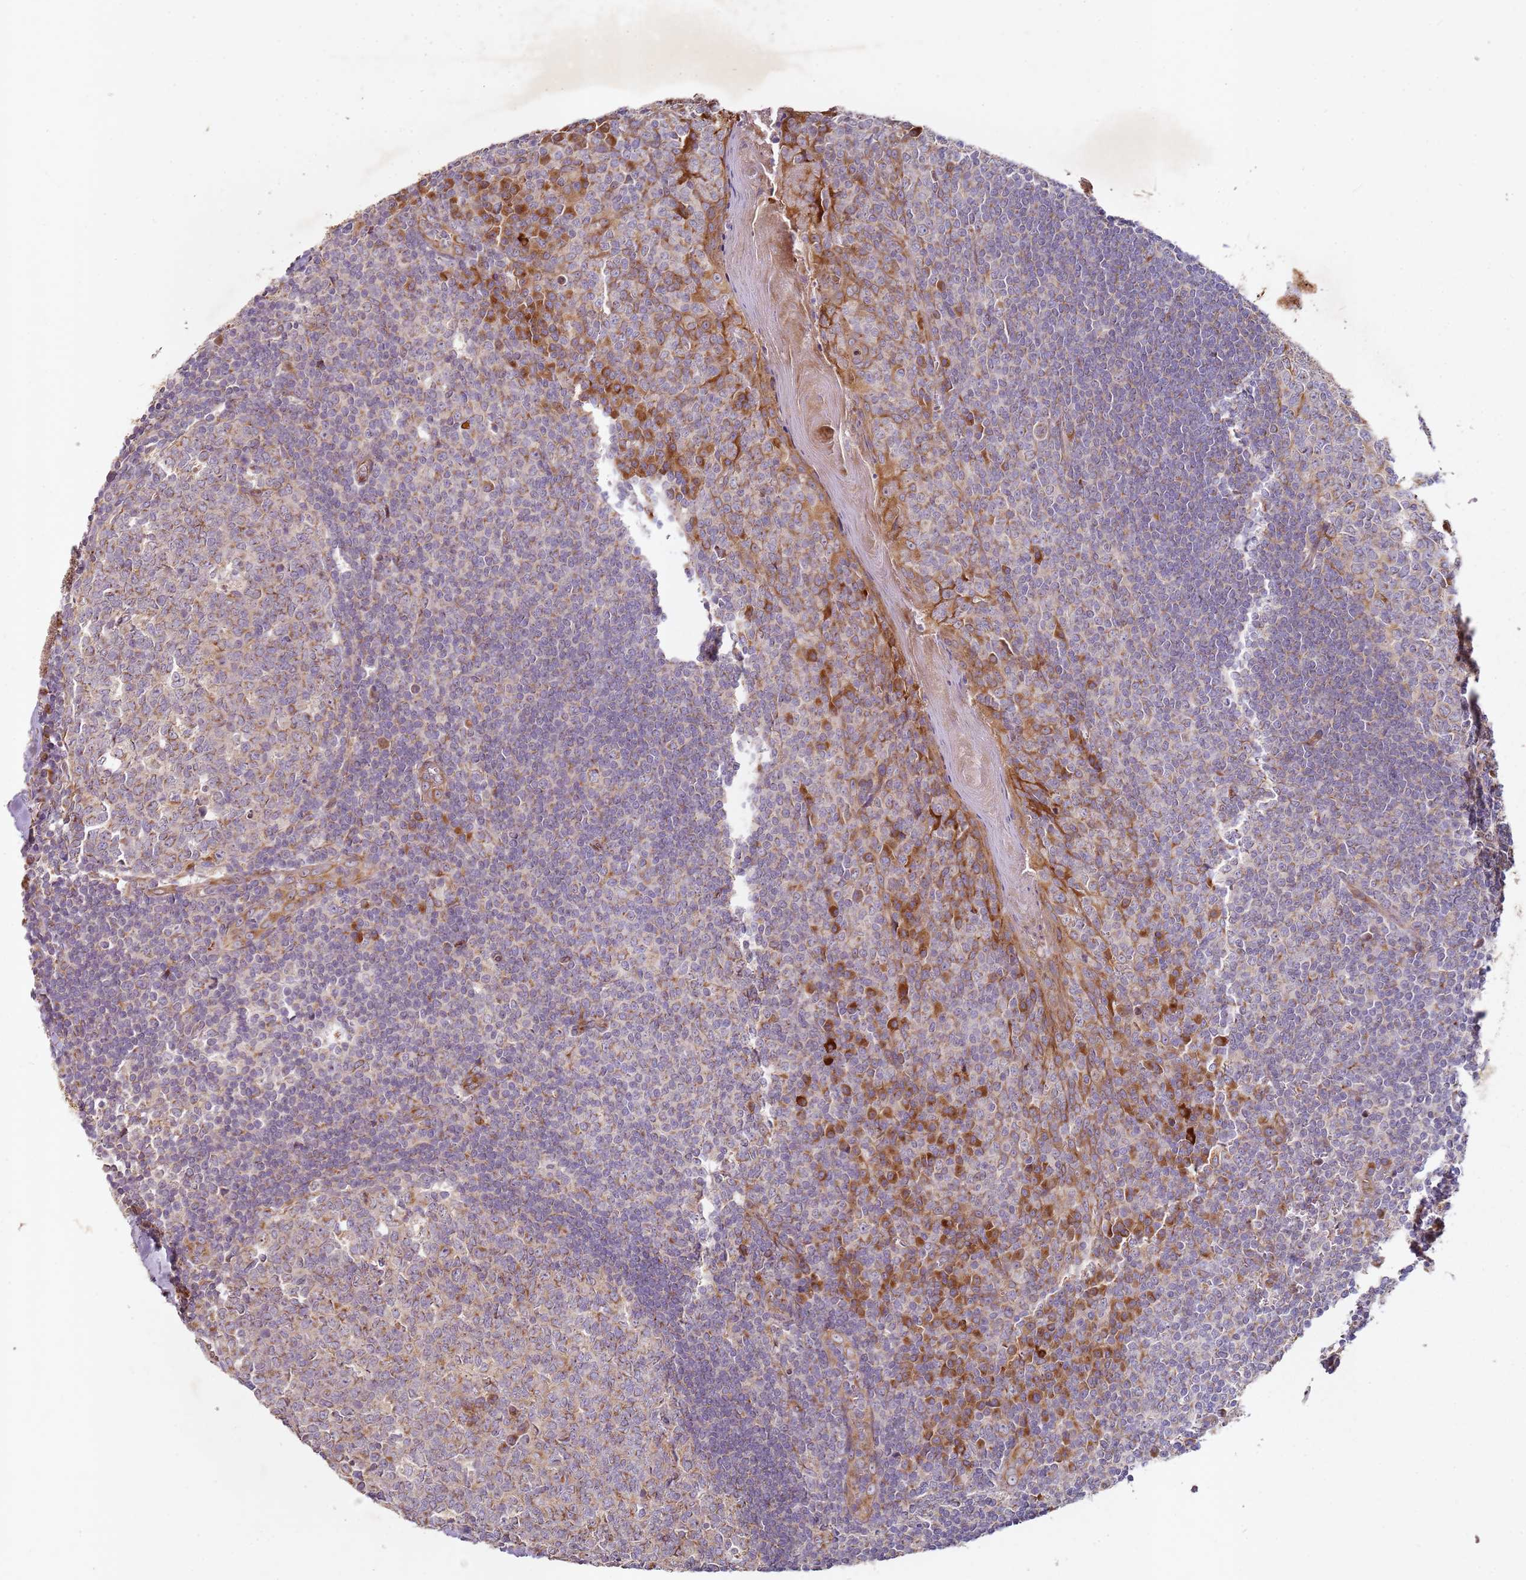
{"staining": {"intensity": "moderate", "quantity": "25%-75%", "location": "cytoplasmic/membranous"}, "tissue": "tonsil", "cell_type": "Germinal center cells", "image_type": "normal", "snomed": [{"axis": "morphology", "description": "Normal tissue, NOS"}, {"axis": "topography", "description": "Tonsil"}], "caption": "Brown immunohistochemical staining in benign tonsil exhibits moderate cytoplasmic/membranous staining in about 25%-75% of germinal center cells.", "gene": "ARFRP1", "patient": {"sex": "male", "age": 27}}